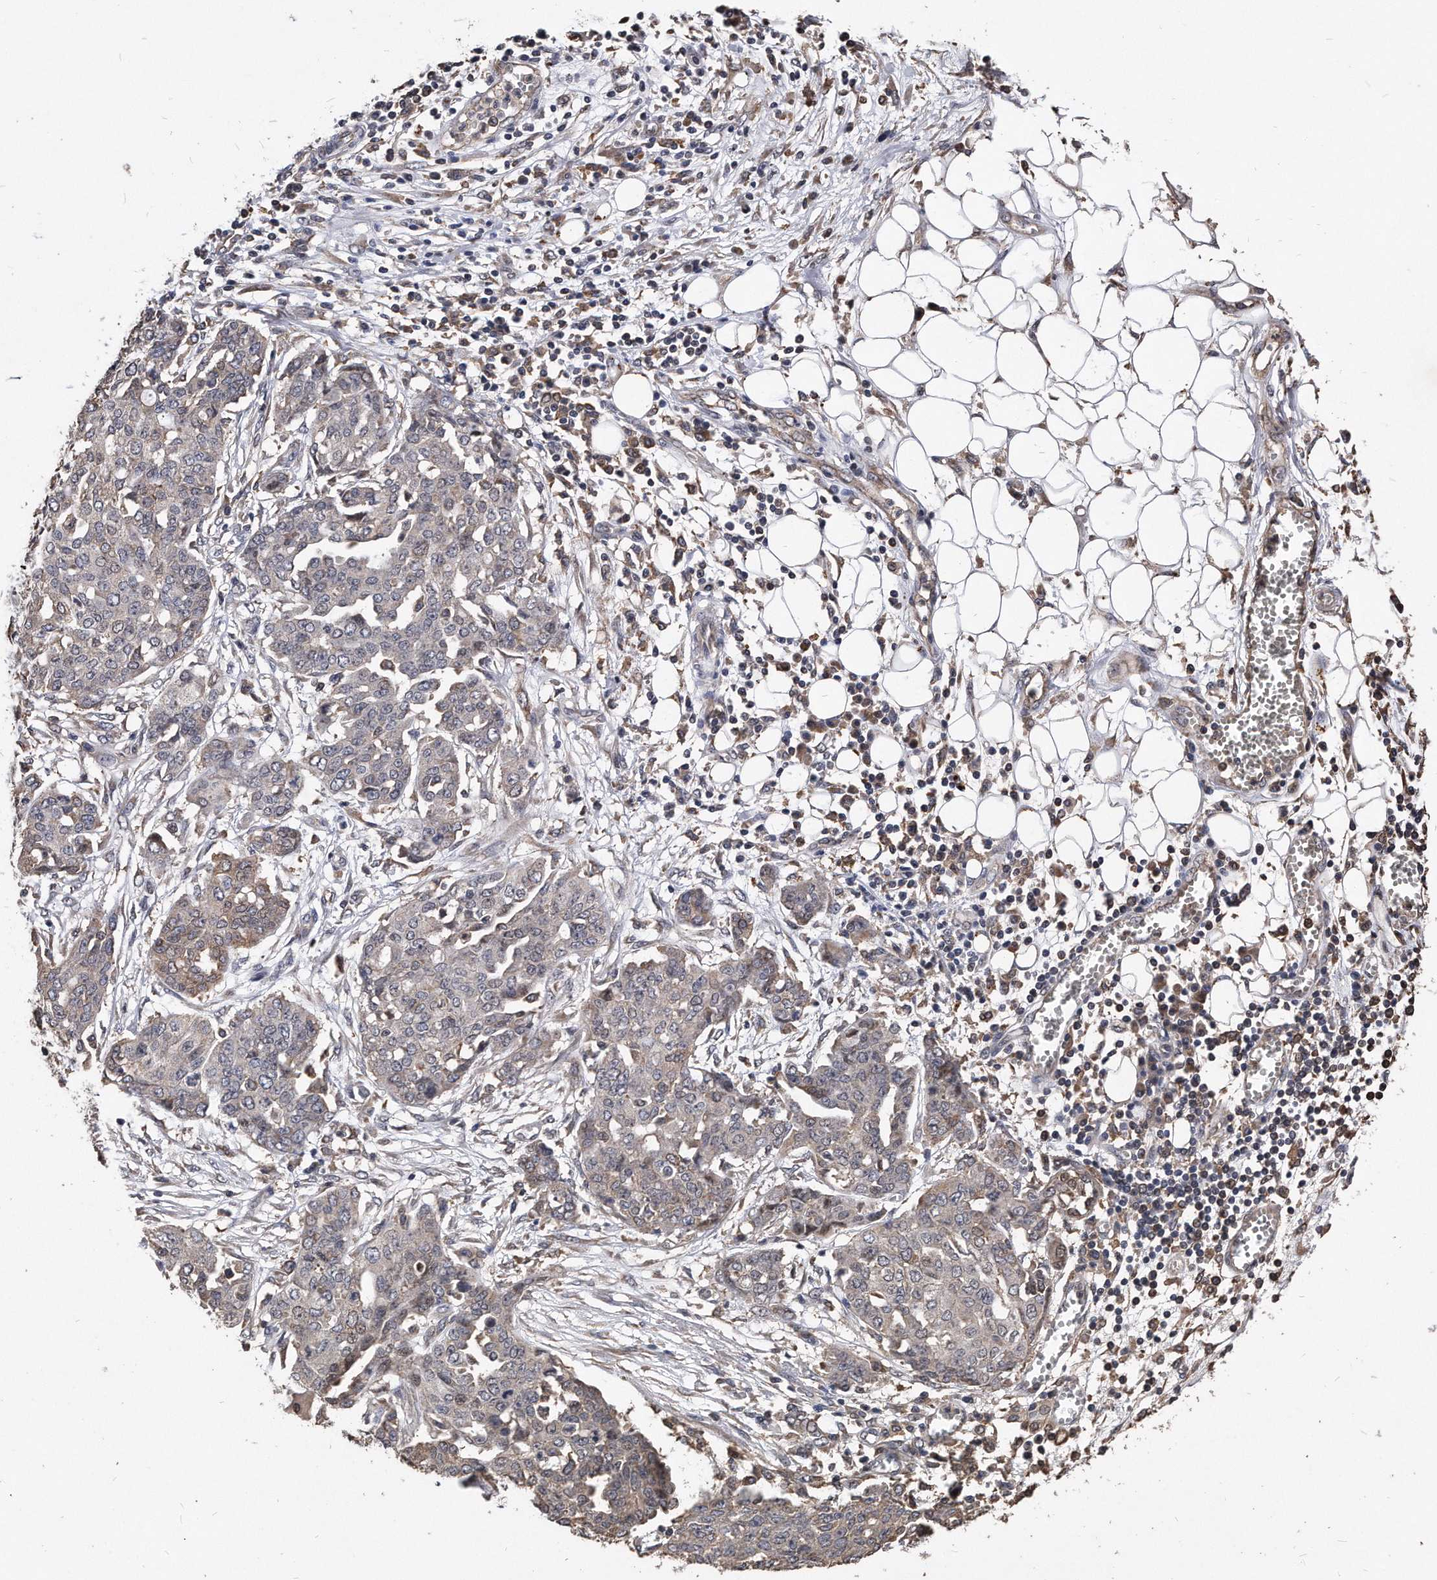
{"staining": {"intensity": "weak", "quantity": "<25%", "location": "cytoplasmic/membranous"}, "tissue": "ovarian cancer", "cell_type": "Tumor cells", "image_type": "cancer", "snomed": [{"axis": "morphology", "description": "Cystadenocarcinoma, serous, NOS"}, {"axis": "topography", "description": "Soft tissue"}, {"axis": "topography", "description": "Ovary"}], "caption": "DAB (3,3'-diaminobenzidine) immunohistochemical staining of ovarian cancer exhibits no significant positivity in tumor cells.", "gene": "IL20RA", "patient": {"sex": "female", "age": 57}}